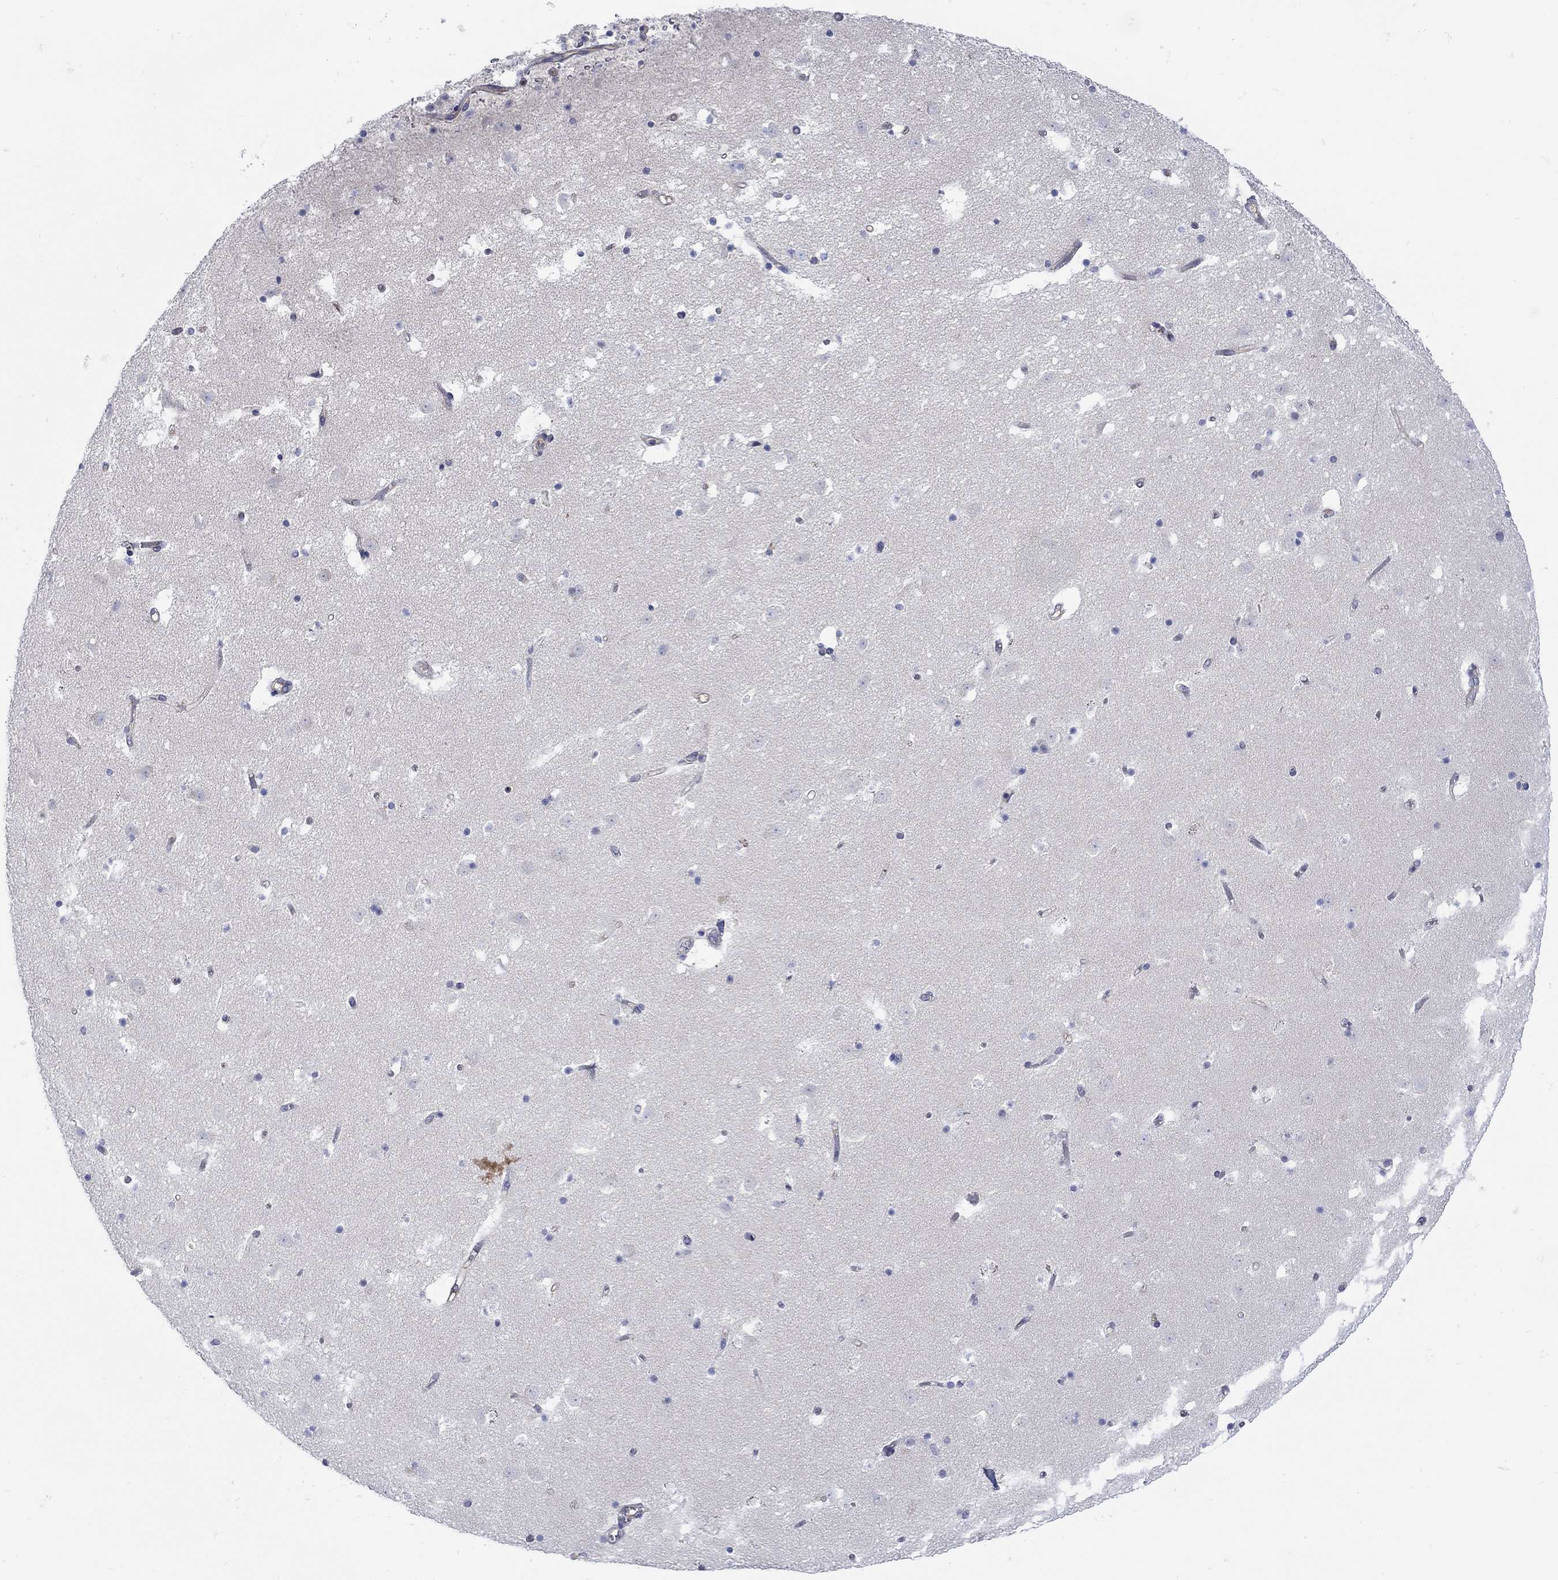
{"staining": {"intensity": "negative", "quantity": "none", "location": "none"}, "tissue": "caudate", "cell_type": "Glial cells", "image_type": "normal", "snomed": [{"axis": "morphology", "description": "Normal tissue, NOS"}, {"axis": "topography", "description": "Lateral ventricle wall"}], "caption": "Immunohistochemistry histopathology image of benign caudate: human caudate stained with DAB demonstrates no significant protein staining in glial cells.", "gene": "TEKT3", "patient": {"sex": "female", "age": 42}}